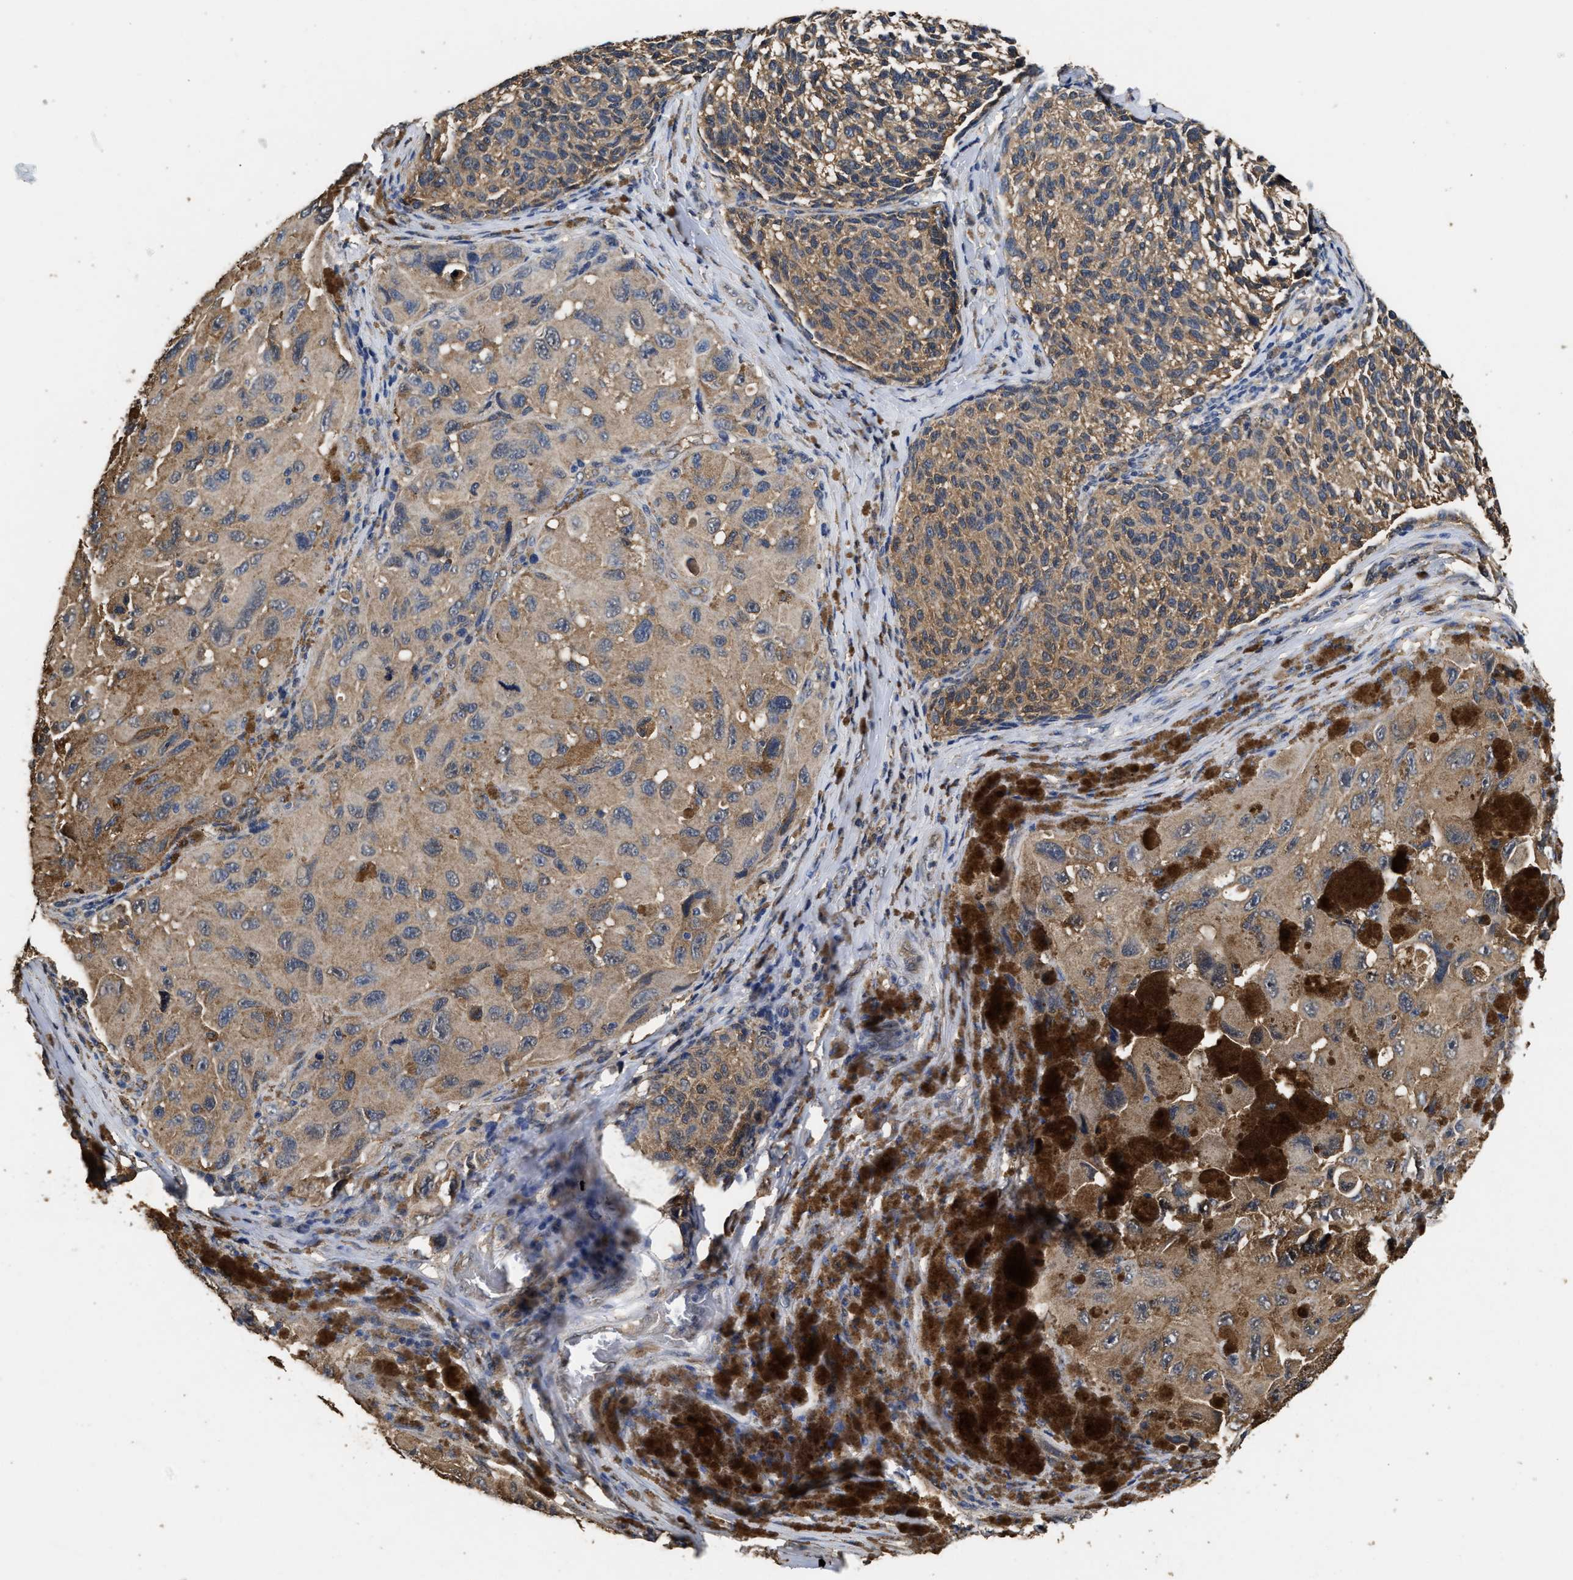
{"staining": {"intensity": "moderate", "quantity": ">75%", "location": "cytoplasmic/membranous"}, "tissue": "melanoma", "cell_type": "Tumor cells", "image_type": "cancer", "snomed": [{"axis": "morphology", "description": "Malignant melanoma, NOS"}, {"axis": "topography", "description": "Skin"}], "caption": "Brown immunohistochemical staining in malignant melanoma exhibits moderate cytoplasmic/membranous positivity in about >75% of tumor cells.", "gene": "YWHAE", "patient": {"sex": "female", "age": 73}}